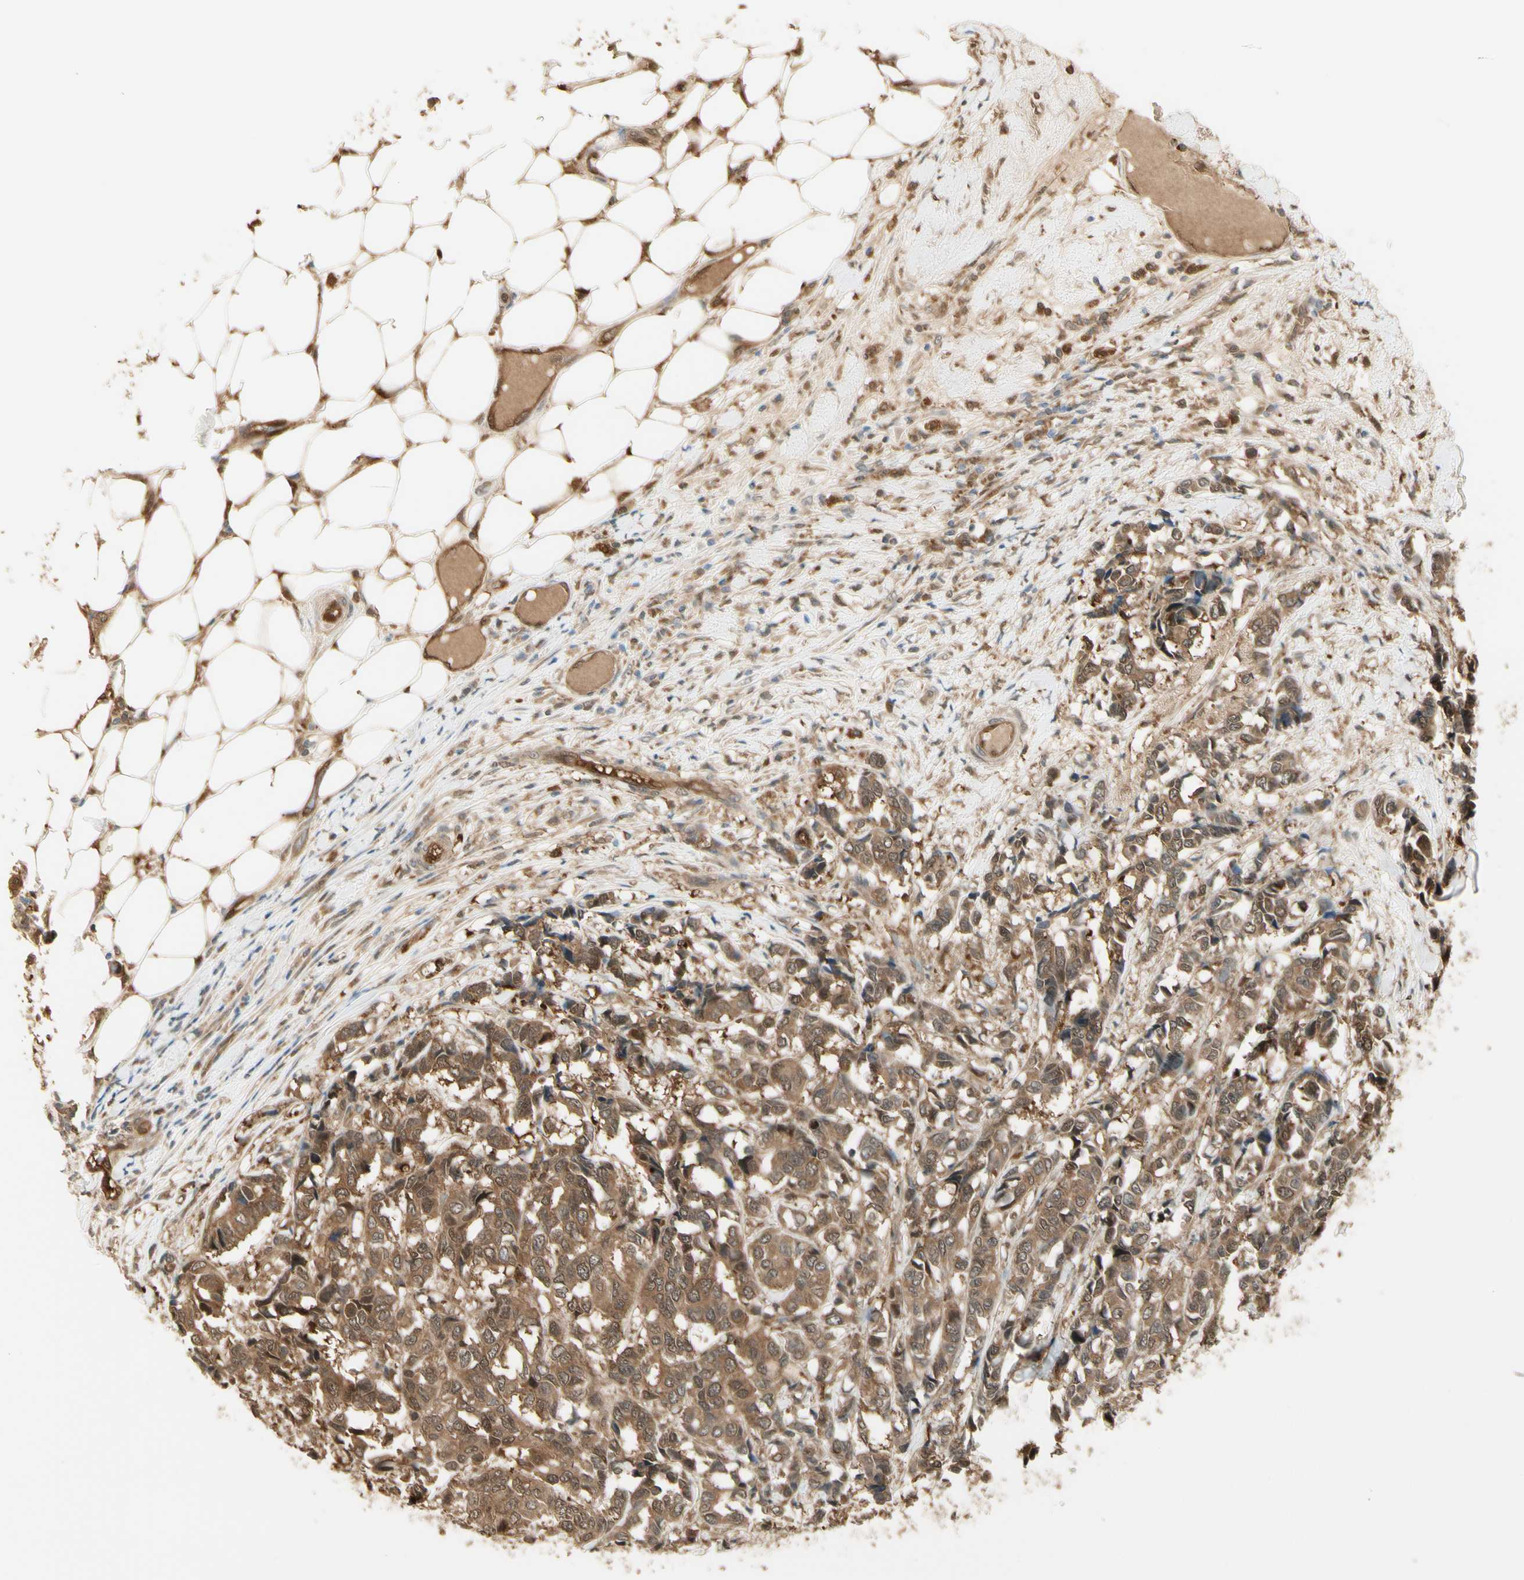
{"staining": {"intensity": "moderate", "quantity": ">75%", "location": "cytoplasmic/membranous,nuclear"}, "tissue": "breast cancer", "cell_type": "Tumor cells", "image_type": "cancer", "snomed": [{"axis": "morphology", "description": "Duct carcinoma"}, {"axis": "topography", "description": "Breast"}], "caption": "Protein analysis of breast cancer tissue shows moderate cytoplasmic/membranous and nuclear staining in about >75% of tumor cells.", "gene": "SERPINB6", "patient": {"sex": "female", "age": 87}}